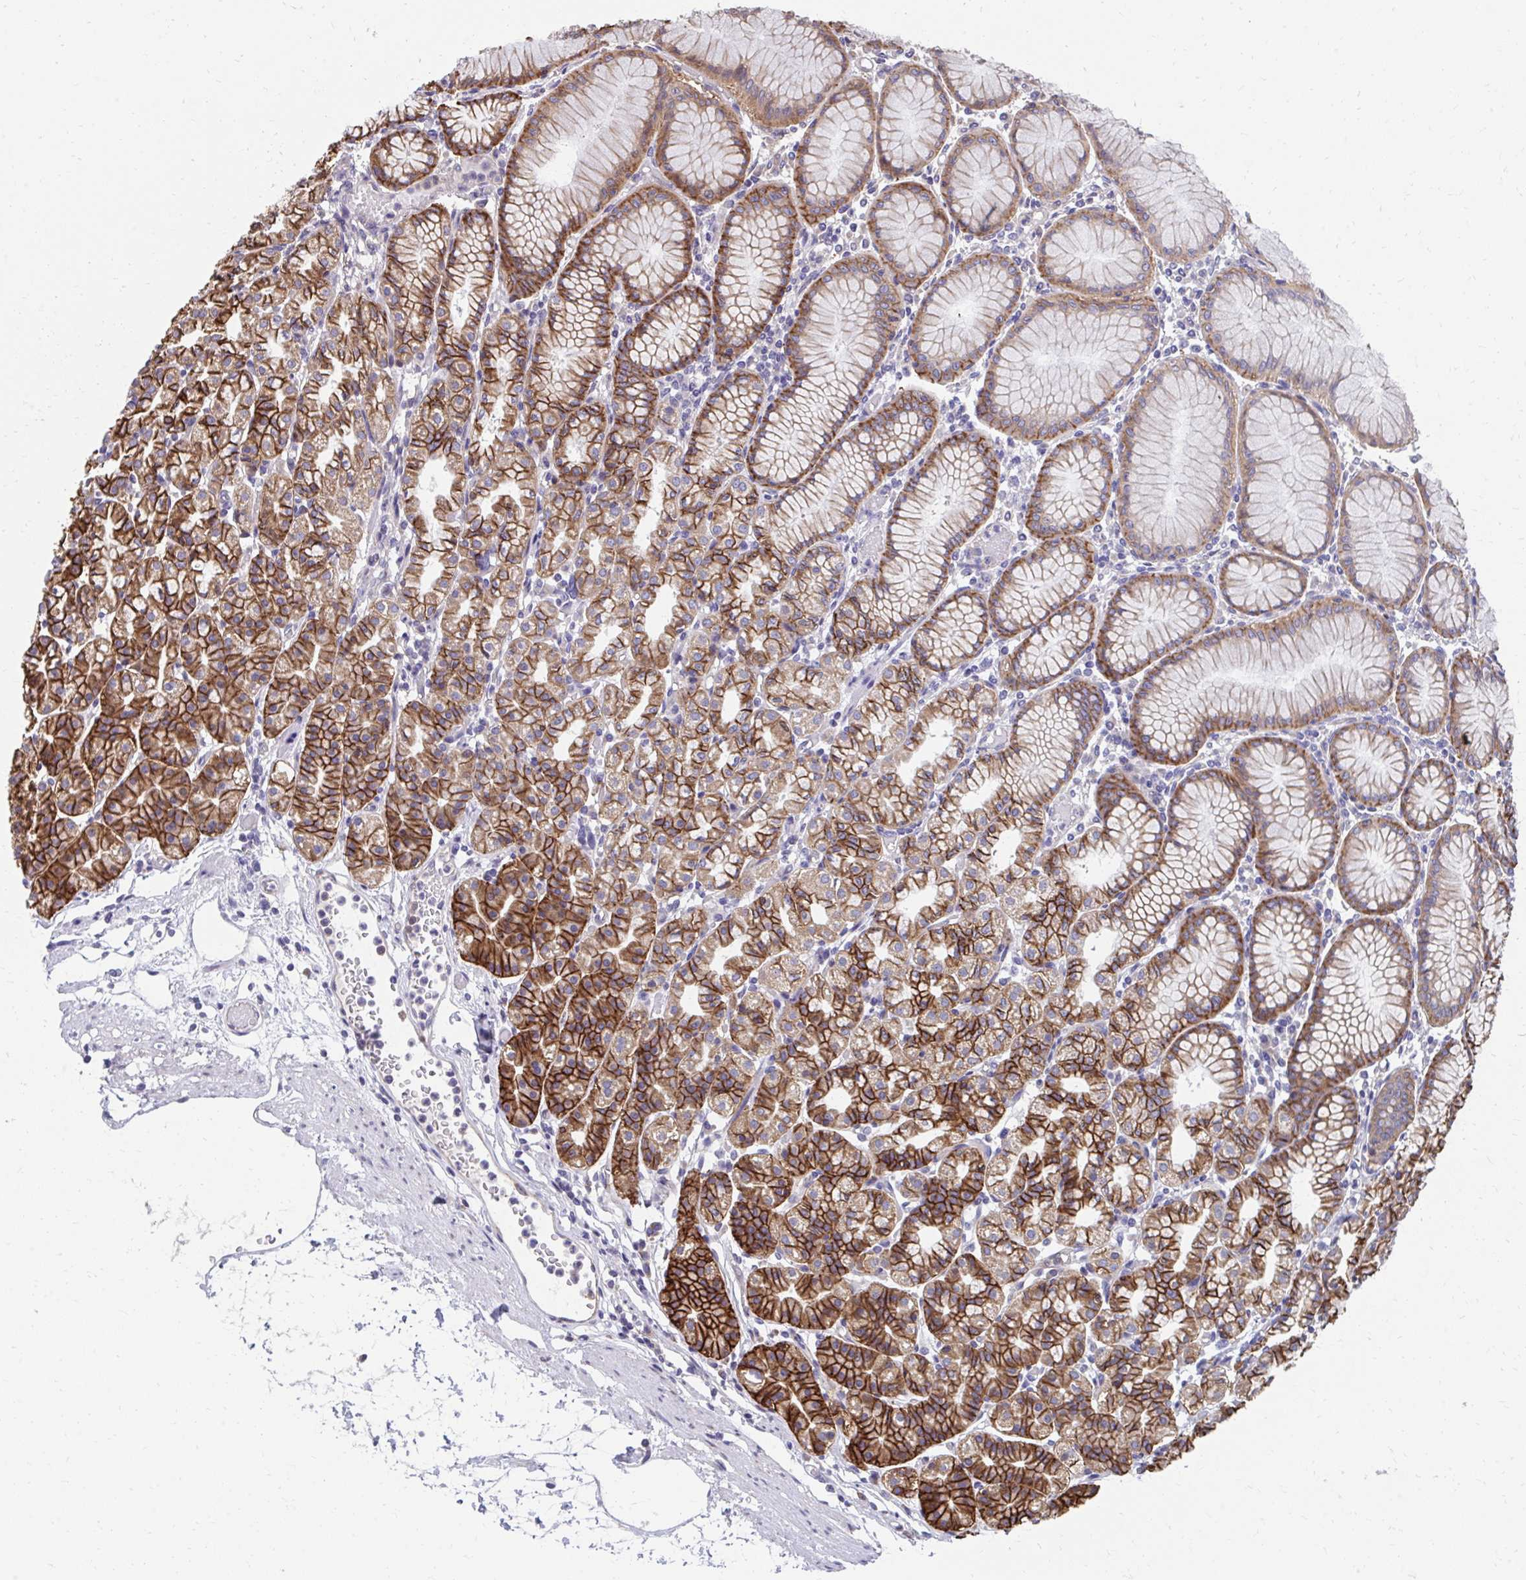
{"staining": {"intensity": "strong", "quantity": ">75%", "location": "cytoplasmic/membranous"}, "tissue": "stomach", "cell_type": "Glandular cells", "image_type": "normal", "snomed": [{"axis": "morphology", "description": "Normal tissue, NOS"}, {"axis": "topography", "description": "Stomach"}], "caption": "The histopathology image exhibits staining of unremarkable stomach, revealing strong cytoplasmic/membranous protein expression (brown color) within glandular cells. Immunohistochemistry stains the protein in brown and the nuclei are stained blue.", "gene": "ZNF778", "patient": {"sex": "female", "age": 57}}